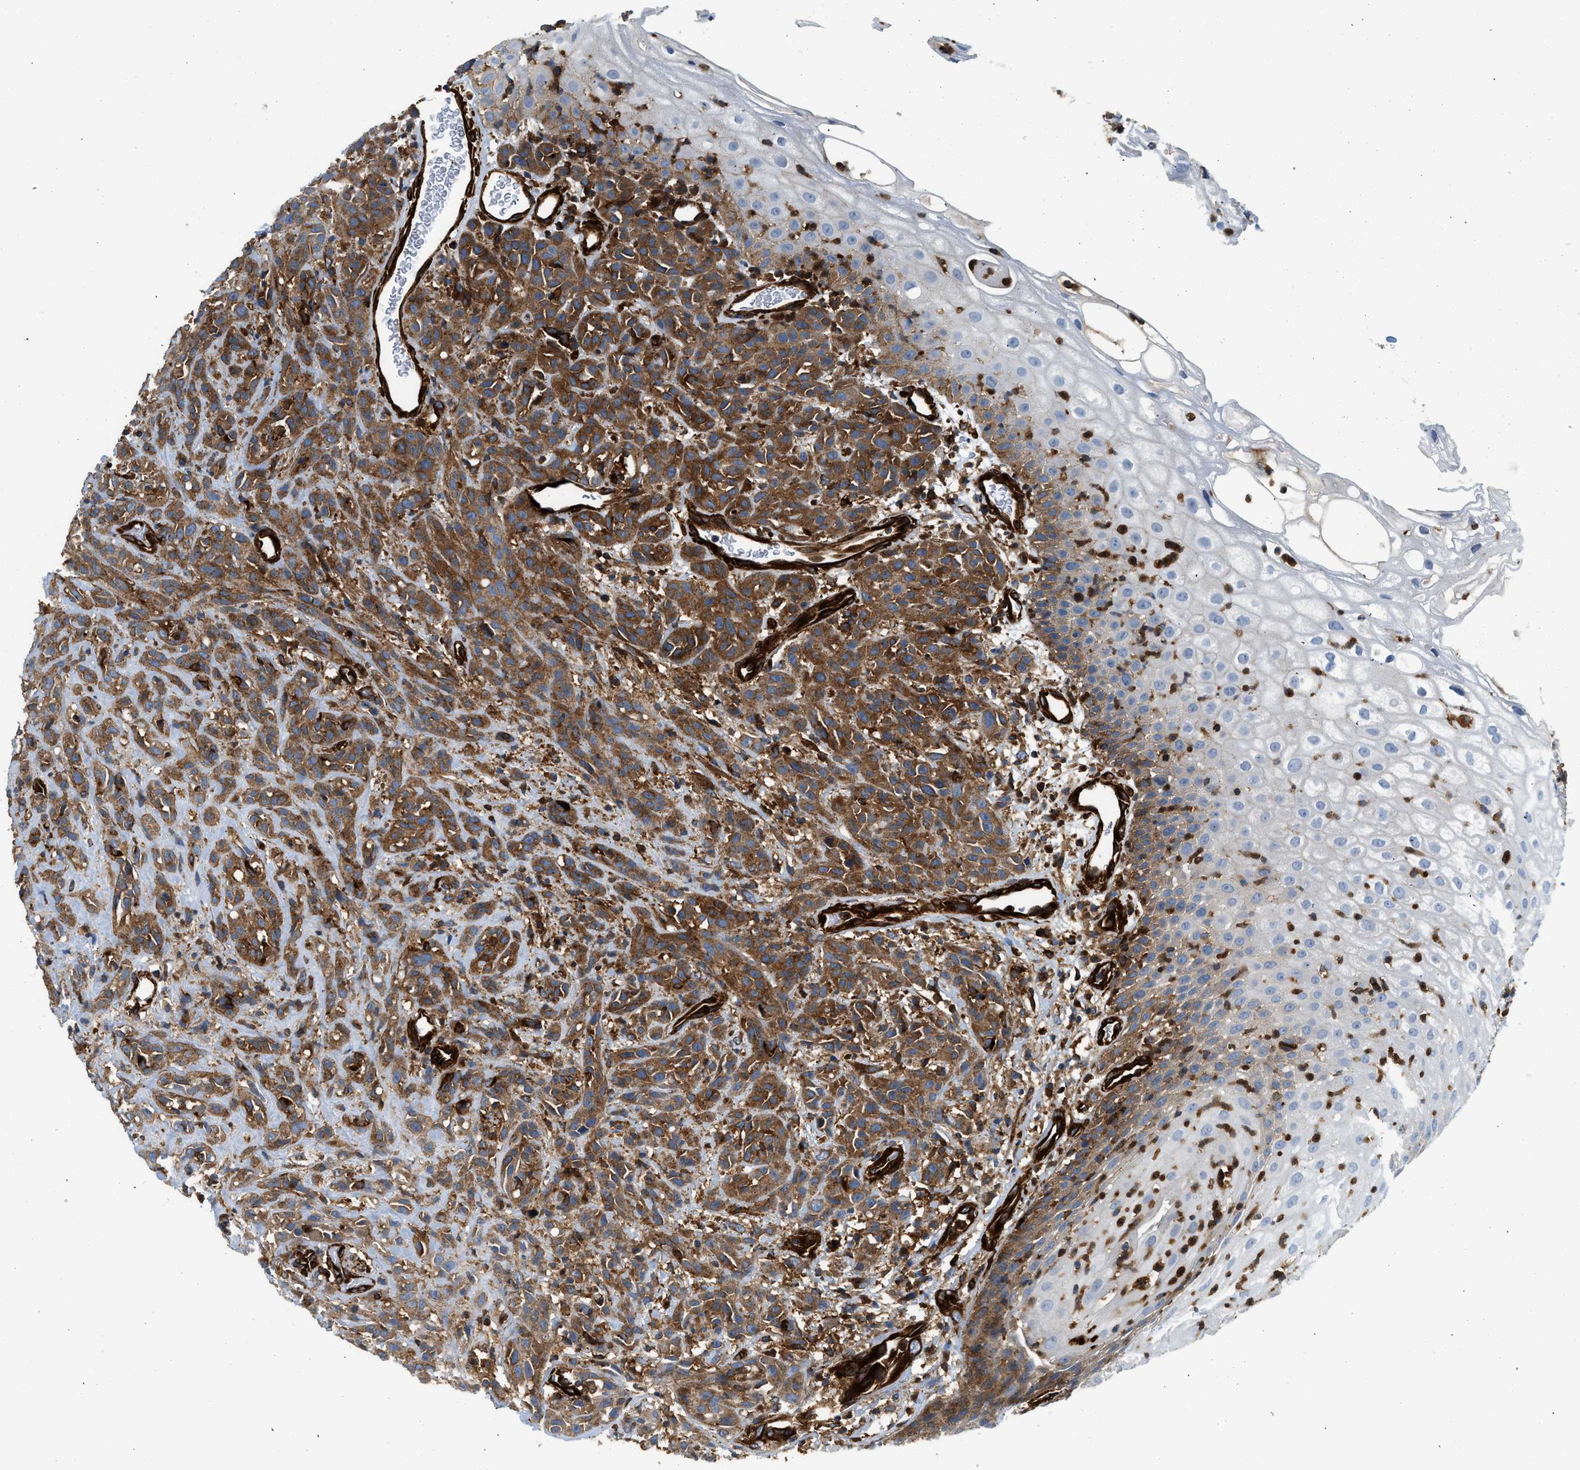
{"staining": {"intensity": "strong", "quantity": ">75%", "location": "cytoplasmic/membranous"}, "tissue": "head and neck cancer", "cell_type": "Tumor cells", "image_type": "cancer", "snomed": [{"axis": "morphology", "description": "Normal tissue, NOS"}, {"axis": "morphology", "description": "Squamous cell carcinoma, NOS"}, {"axis": "topography", "description": "Cartilage tissue"}, {"axis": "topography", "description": "Head-Neck"}], "caption": "Brown immunohistochemical staining in human squamous cell carcinoma (head and neck) demonstrates strong cytoplasmic/membranous expression in about >75% of tumor cells.", "gene": "HIP1", "patient": {"sex": "male", "age": 62}}